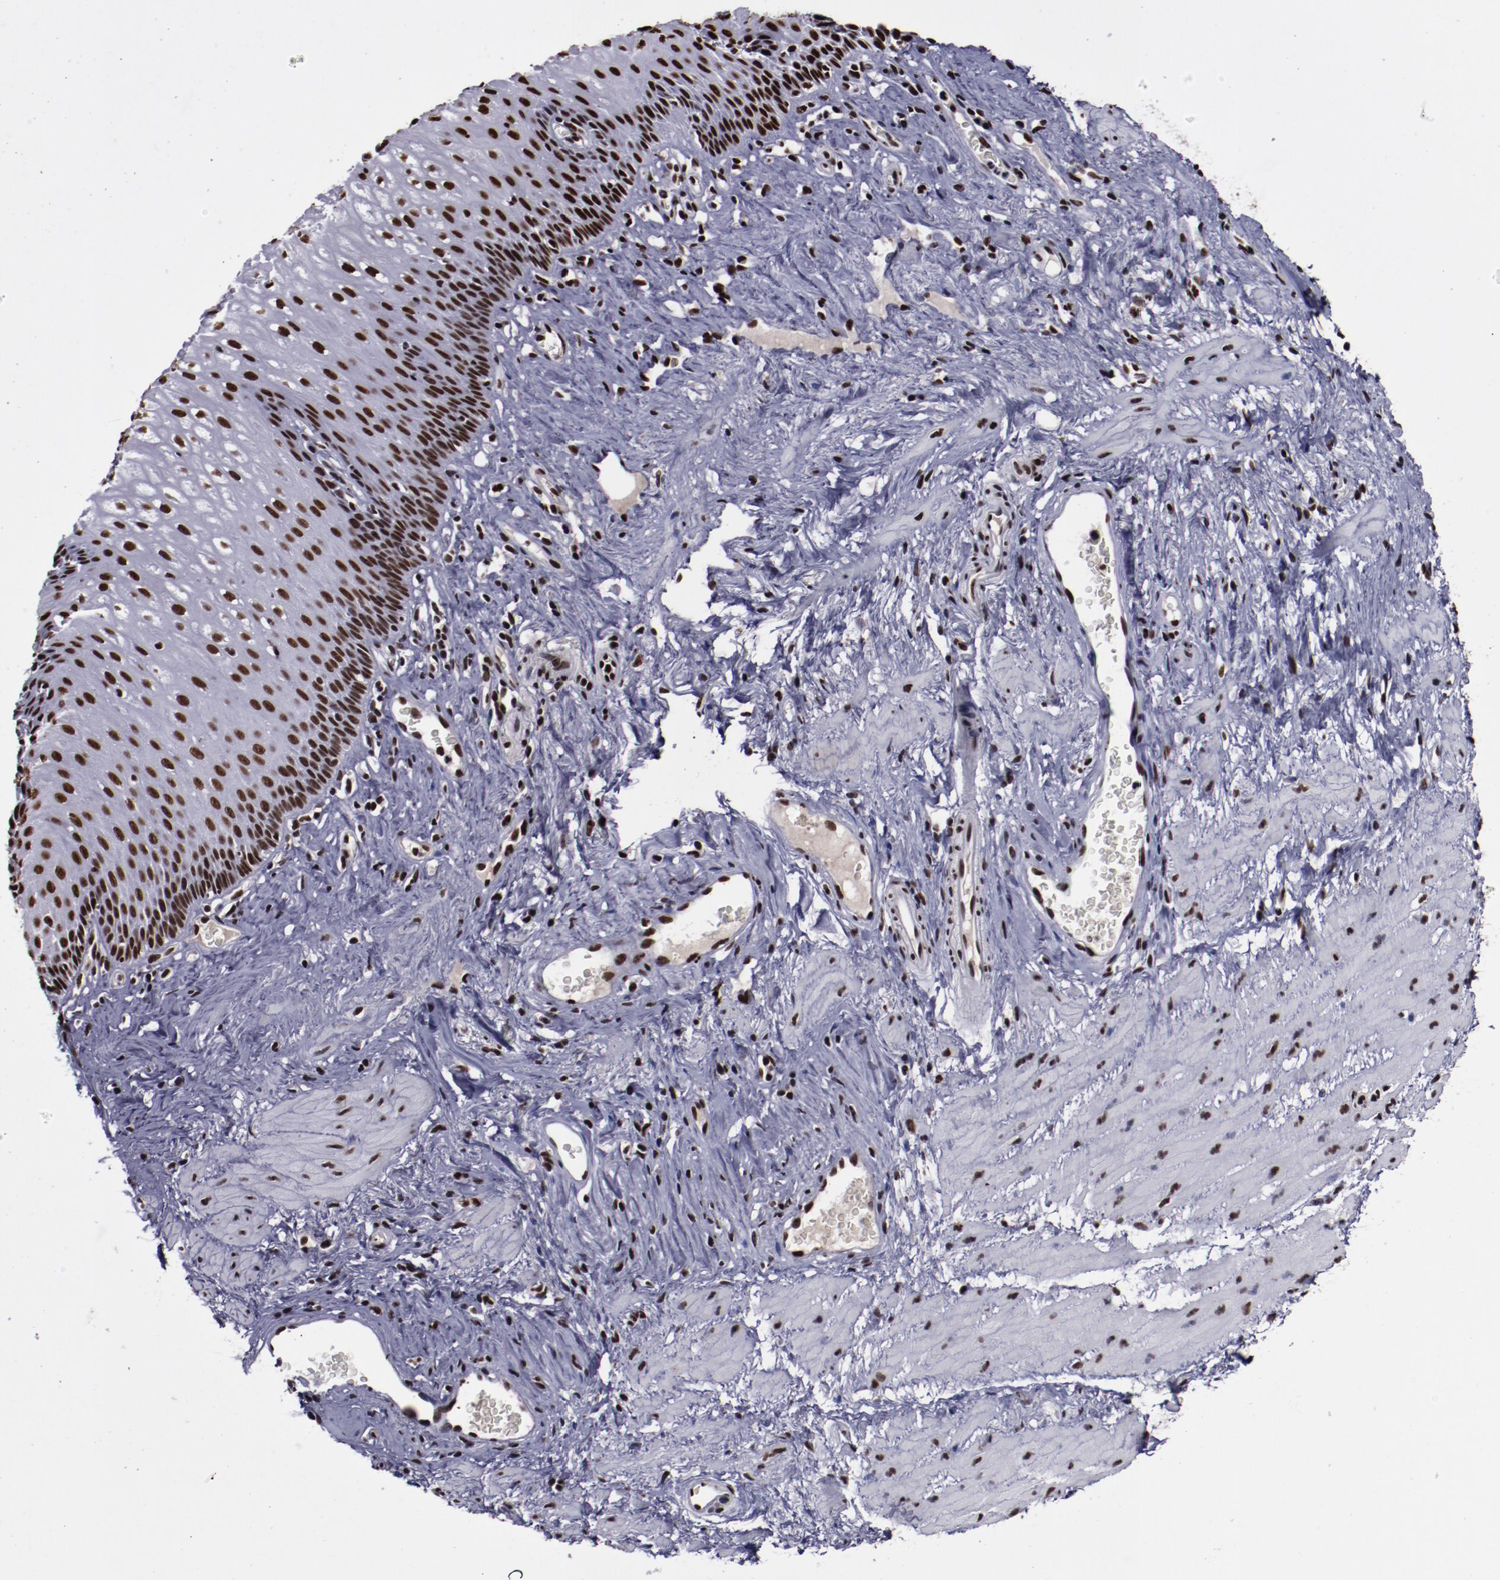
{"staining": {"intensity": "strong", "quantity": ">75%", "location": "nuclear"}, "tissue": "esophagus", "cell_type": "Squamous epithelial cells", "image_type": "normal", "snomed": [{"axis": "morphology", "description": "Normal tissue, NOS"}, {"axis": "topography", "description": "Esophagus"}], "caption": "Protein staining reveals strong nuclear positivity in approximately >75% of squamous epithelial cells in benign esophagus. (Brightfield microscopy of DAB IHC at high magnification).", "gene": "ERH", "patient": {"sex": "female", "age": 70}}